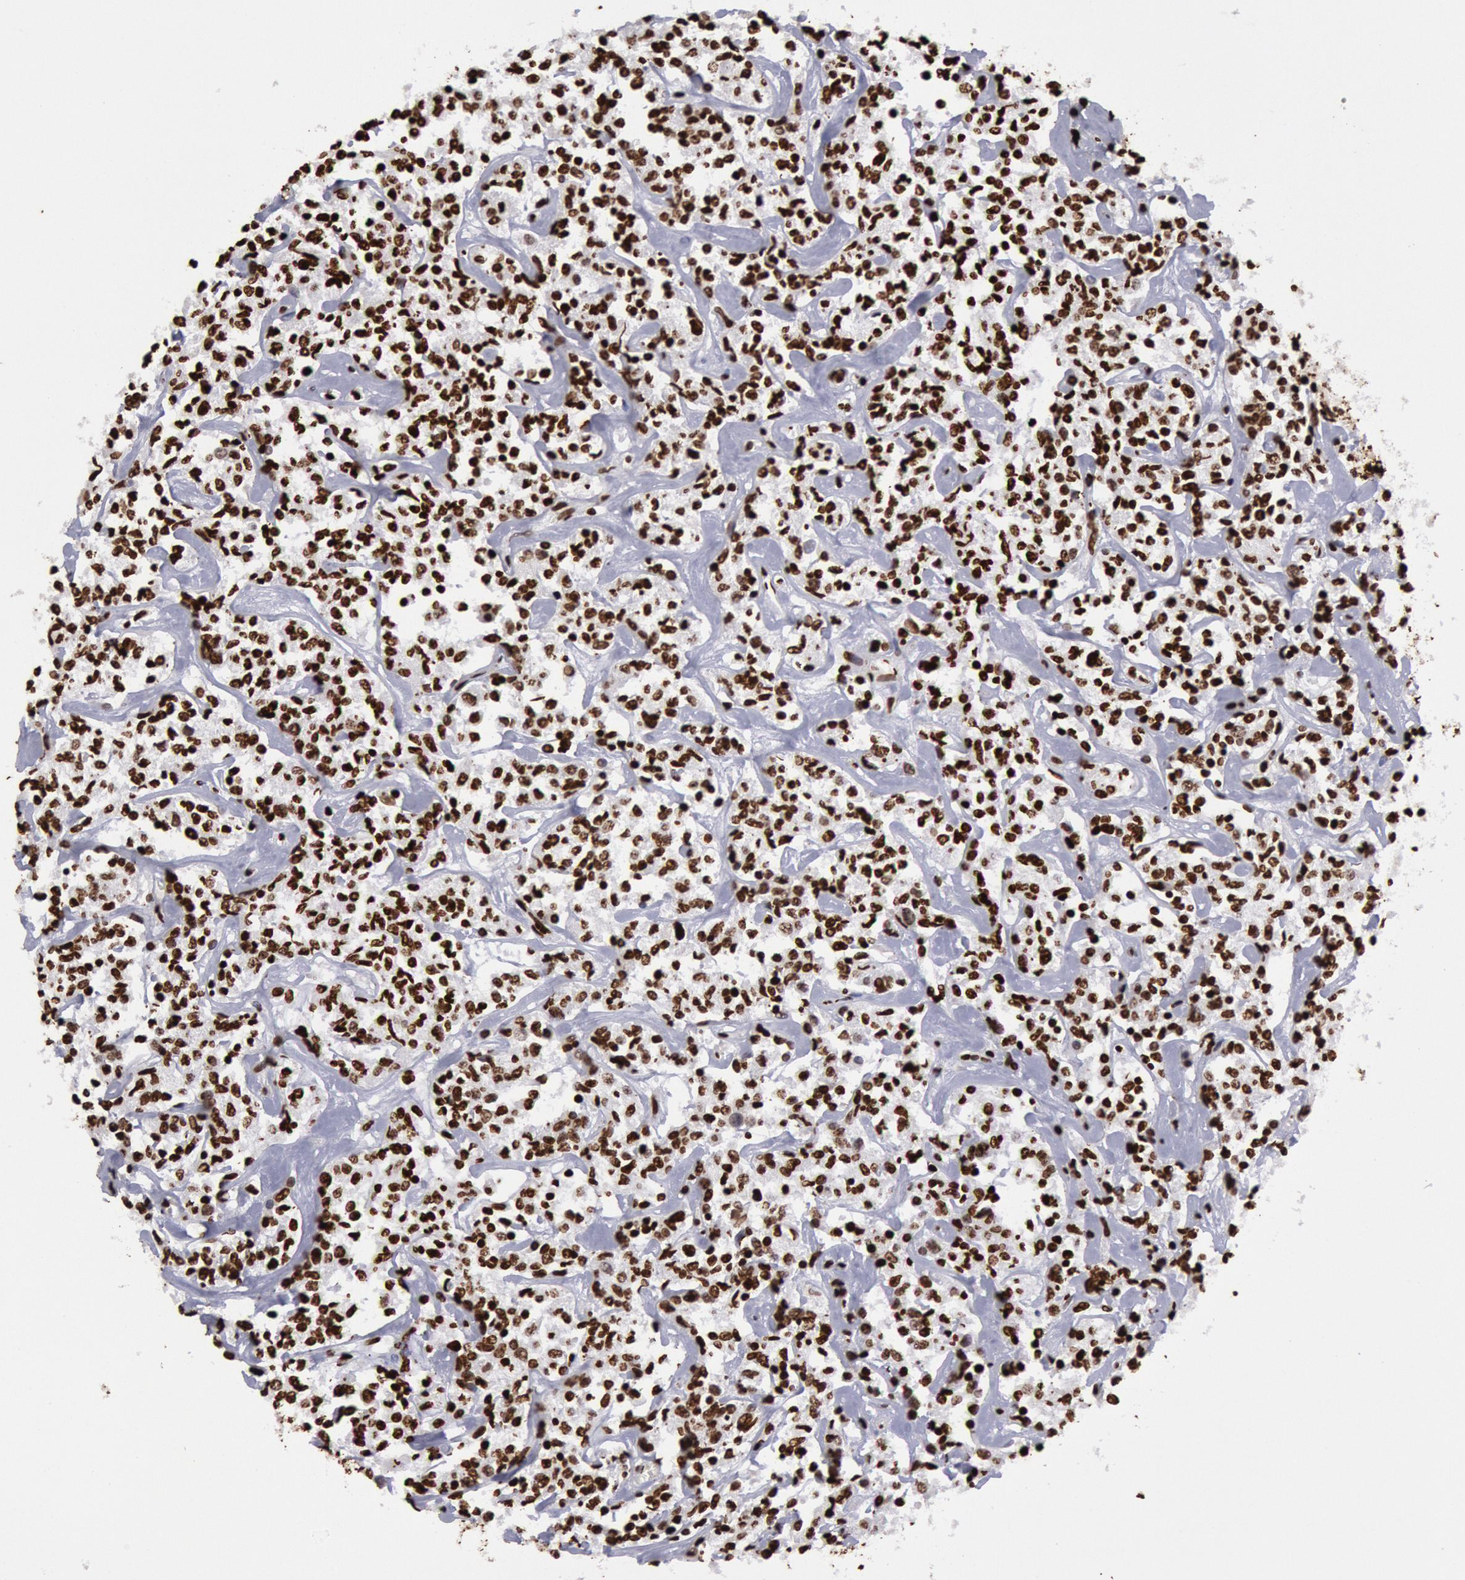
{"staining": {"intensity": "strong", "quantity": ">75%", "location": "nuclear"}, "tissue": "lymphoma", "cell_type": "Tumor cells", "image_type": "cancer", "snomed": [{"axis": "morphology", "description": "Malignant lymphoma, non-Hodgkin's type, Low grade"}, {"axis": "topography", "description": "Small intestine"}], "caption": "Strong nuclear positivity for a protein is identified in approximately >75% of tumor cells of lymphoma using IHC.", "gene": "H3-4", "patient": {"sex": "female", "age": 59}}